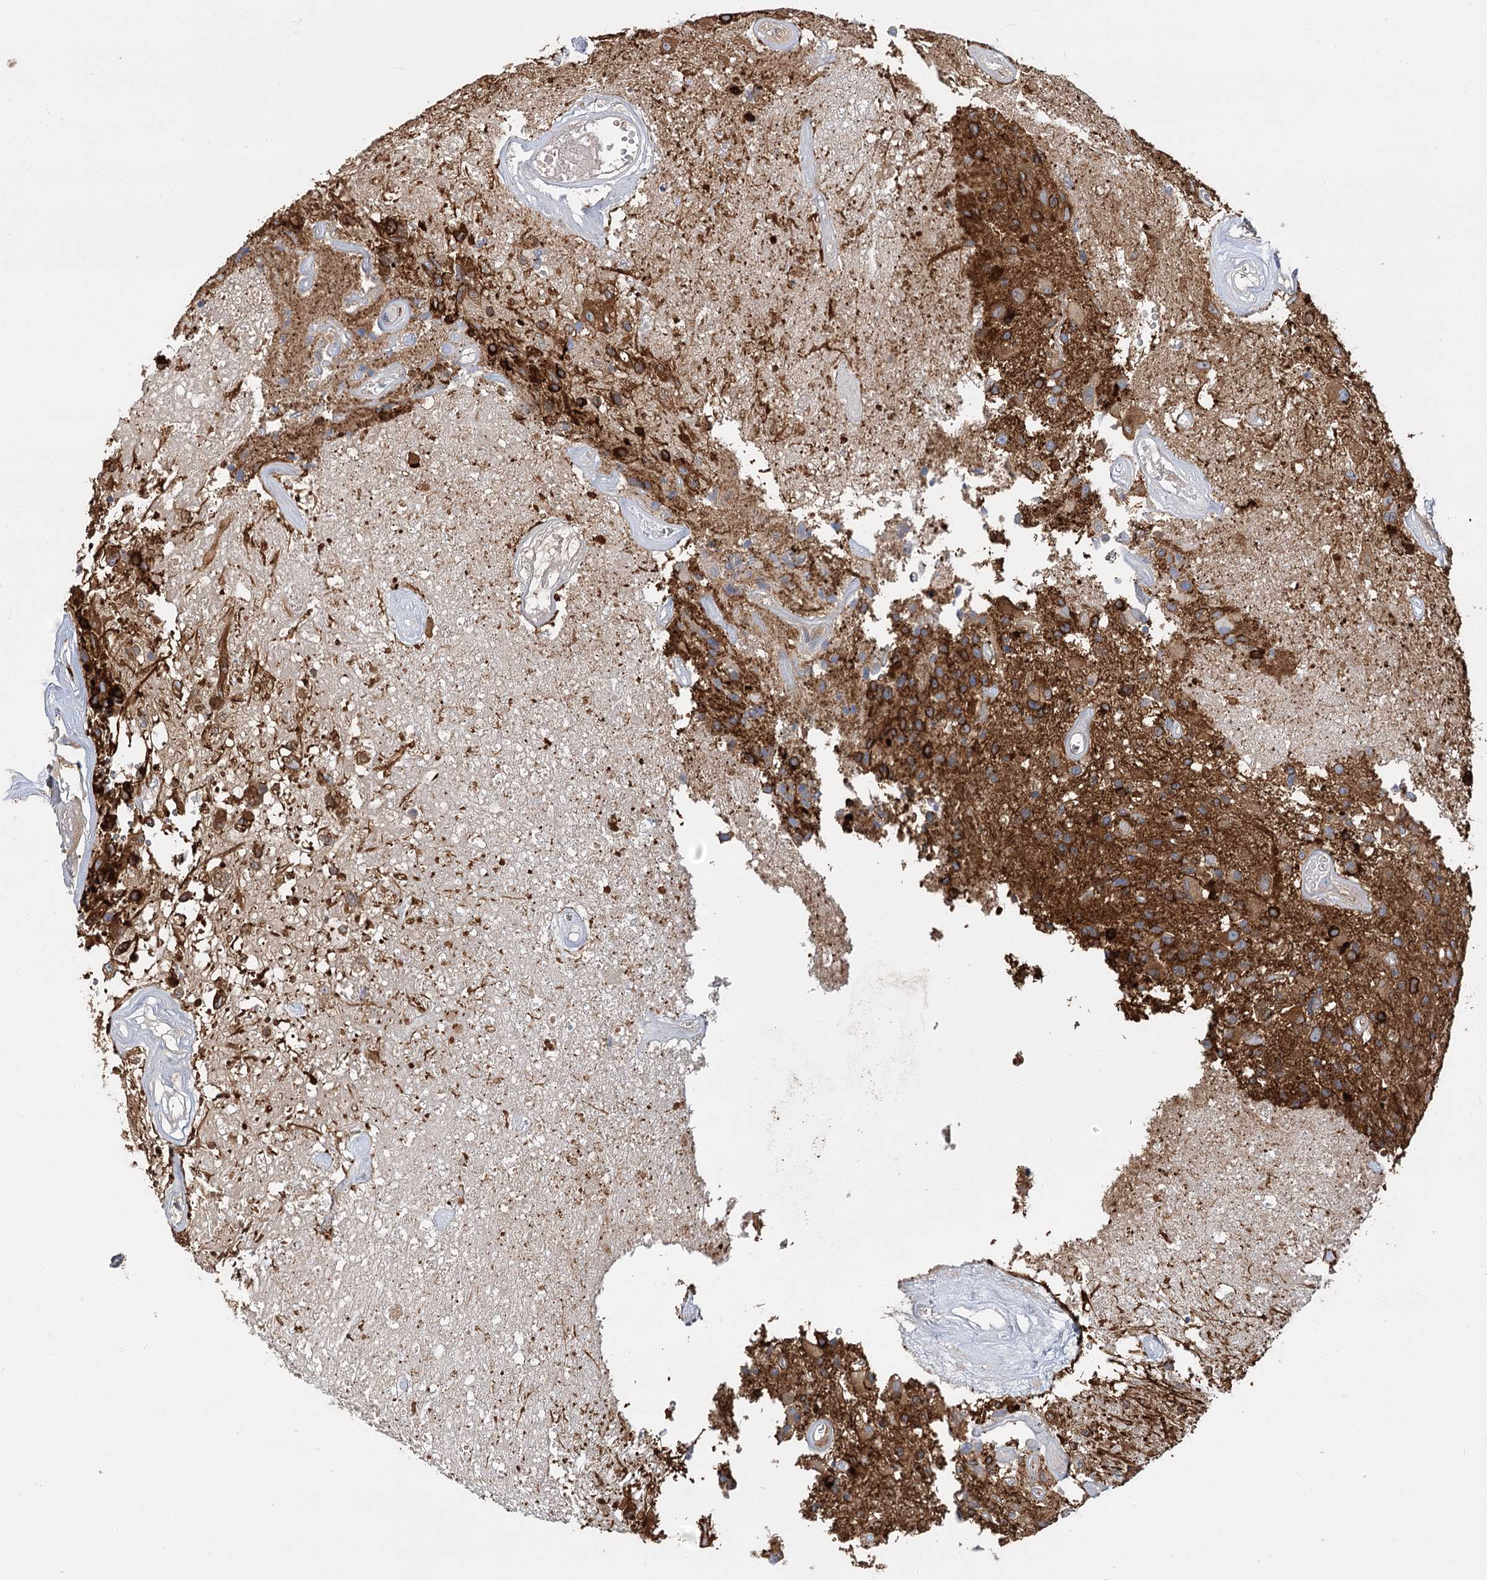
{"staining": {"intensity": "moderate", "quantity": "25%-75%", "location": "cytoplasmic/membranous"}, "tissue": "glioma", "cell_type": "Tumor cells", "image_type": "cancer", "snomed": [{"axis": "morphology", "description": "Glioma, malignant, High grade"}, {"axis": "morphology", "description": "Glioblastoma, NOS"}, {"axis": "topography", "description": "Brain"}], "caption": "This histopathology image shows immunohistochemistry (IHC) staining of glioma, with medium moderate cytoplasmic/membranous staining in approximately 25%-75% of tumor cells.", "gene": "GUSB", "patient": {"sex": "male", "age": 60}}